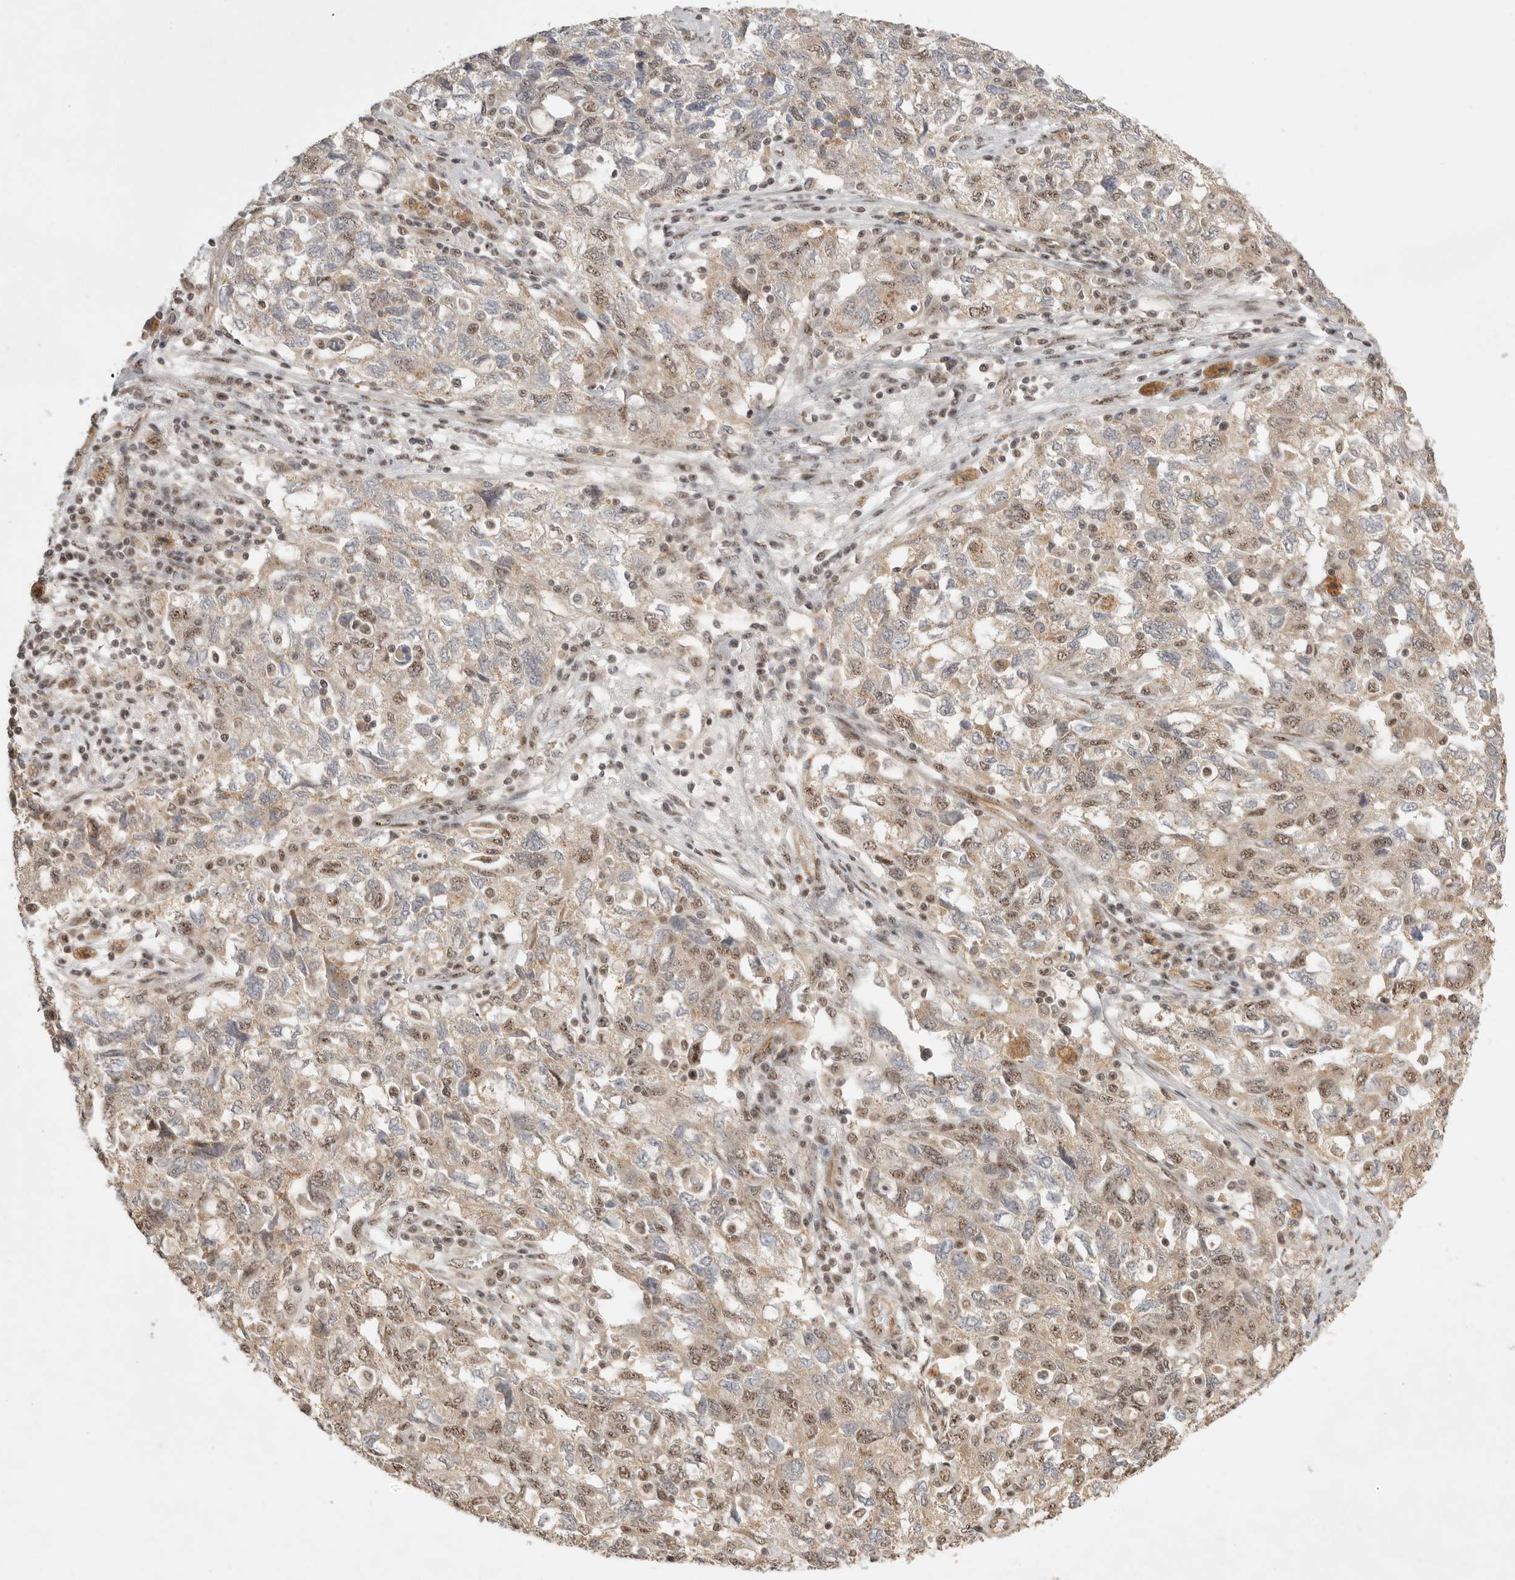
{"staining": {"intensity": "moderate", "quantity": "25%-75%", "location": "nuclear"}, "tissue": "ovarian cancer", "cell_type": "Tumor cells", "image_type": "cancer", "snomed": [{"axis": "morphology", "description": "Carcinoma, NOS"}, {"axis": "morphology", "description": "Cystadenocarcinoma, serous, NOS"}, {"axis": "topography", "description": "Ovary"}], "caption": "Tumor cells show medium levels of moderate nuclear staining in approximately 25%-75% of cells in ovarian carcinoma.", "gene": "POMP", "patient": {"sex": "female", "age": 69}}